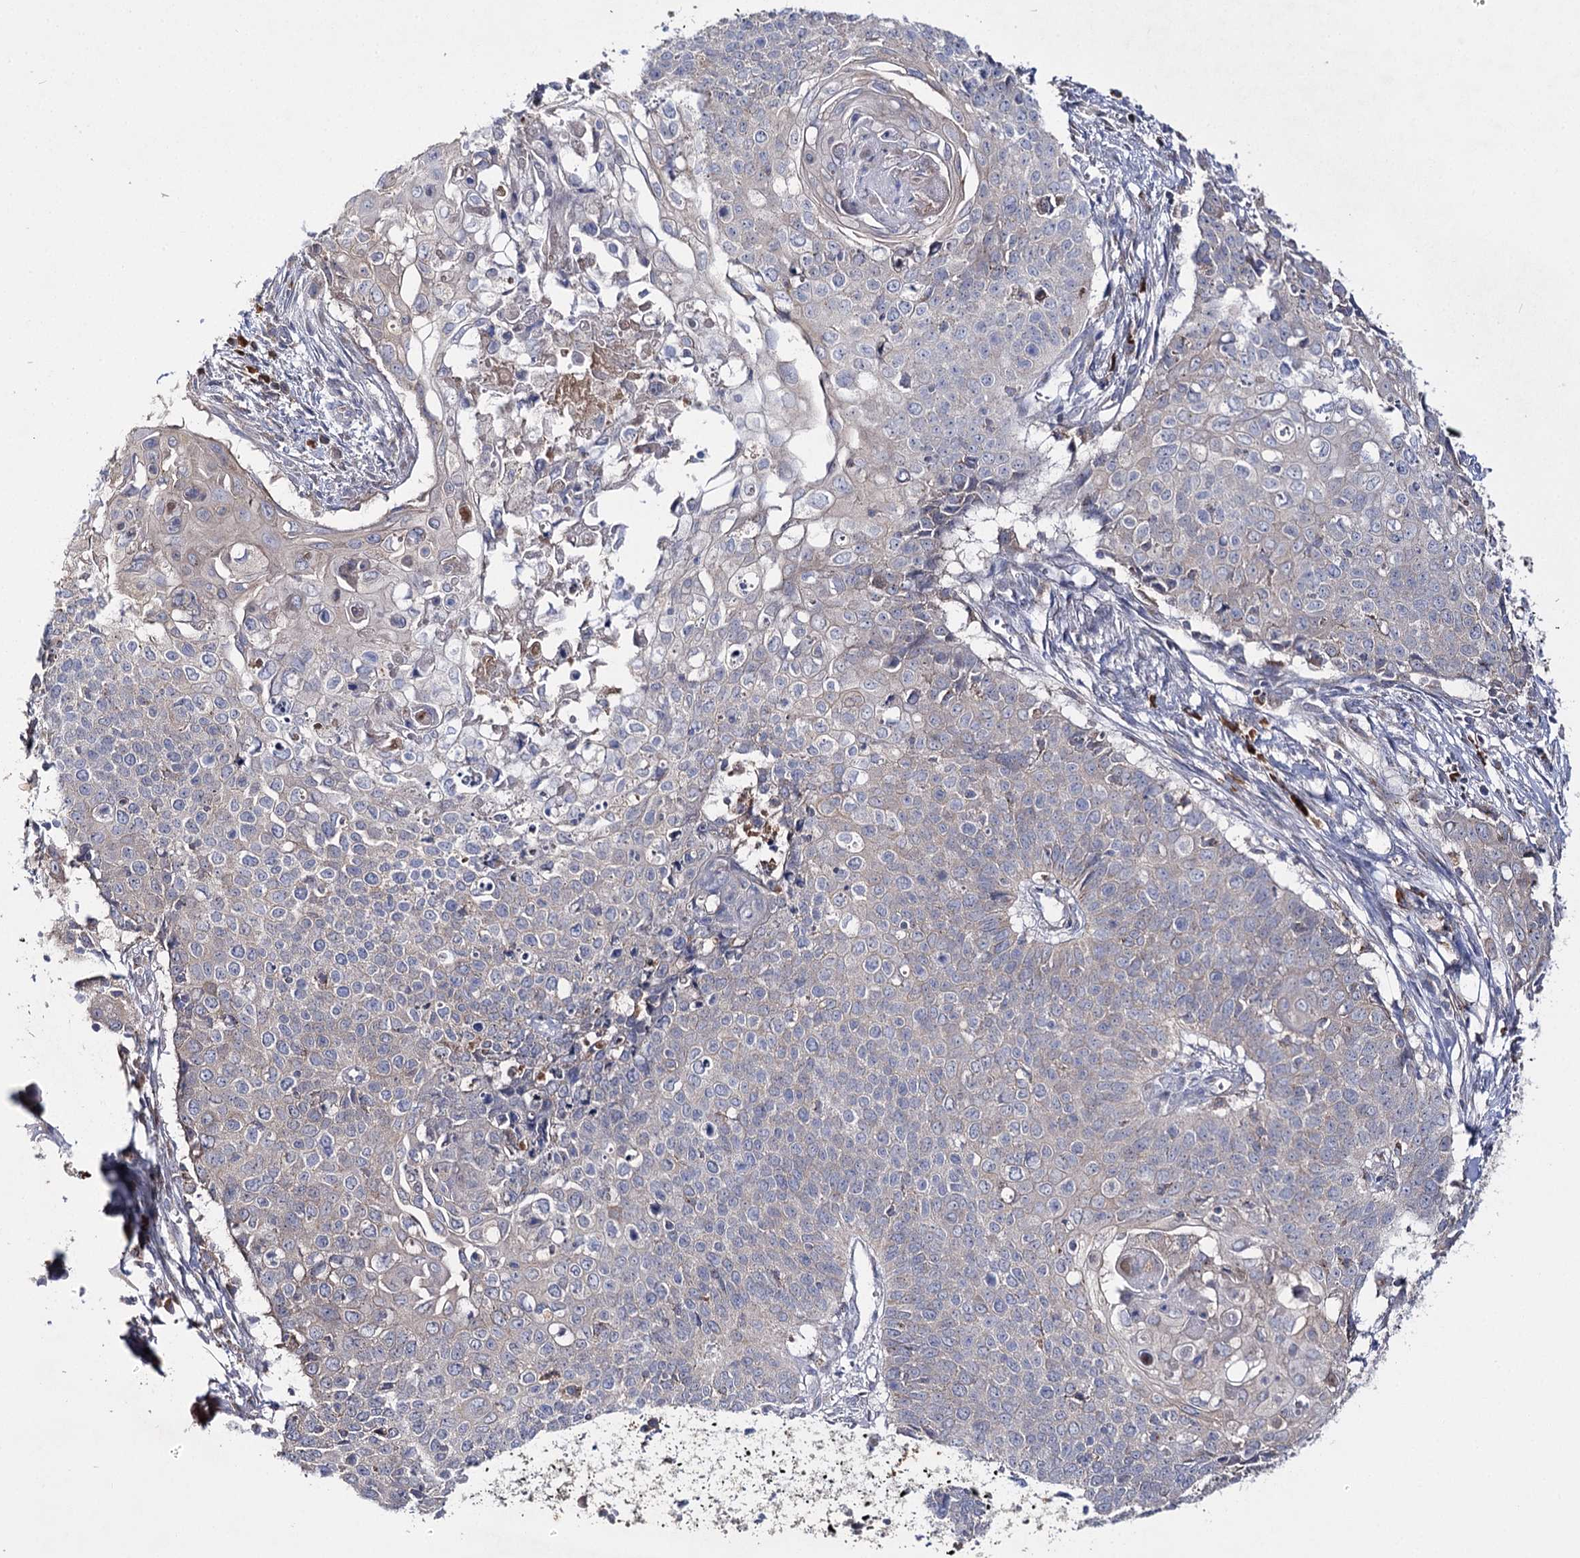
{"staining": {"intensity": "negative", "quantity": "none", "location": "none"}, "tissue": "cervical cancer", "cell_type": "Tumor cells", "image_type": "cancer", "snomed": [{"axis": "morphology", "description": "Squamous cell carcinoma, NOS"}, {"axis": "topography", "description": "Cervix"}], "caption": "Tumor cells are negative for protein expression in human cervical cancer (squamous cell carcinoma).", "gene": "IL1RAP", "patient": {"sex": "female", "age": 39}}